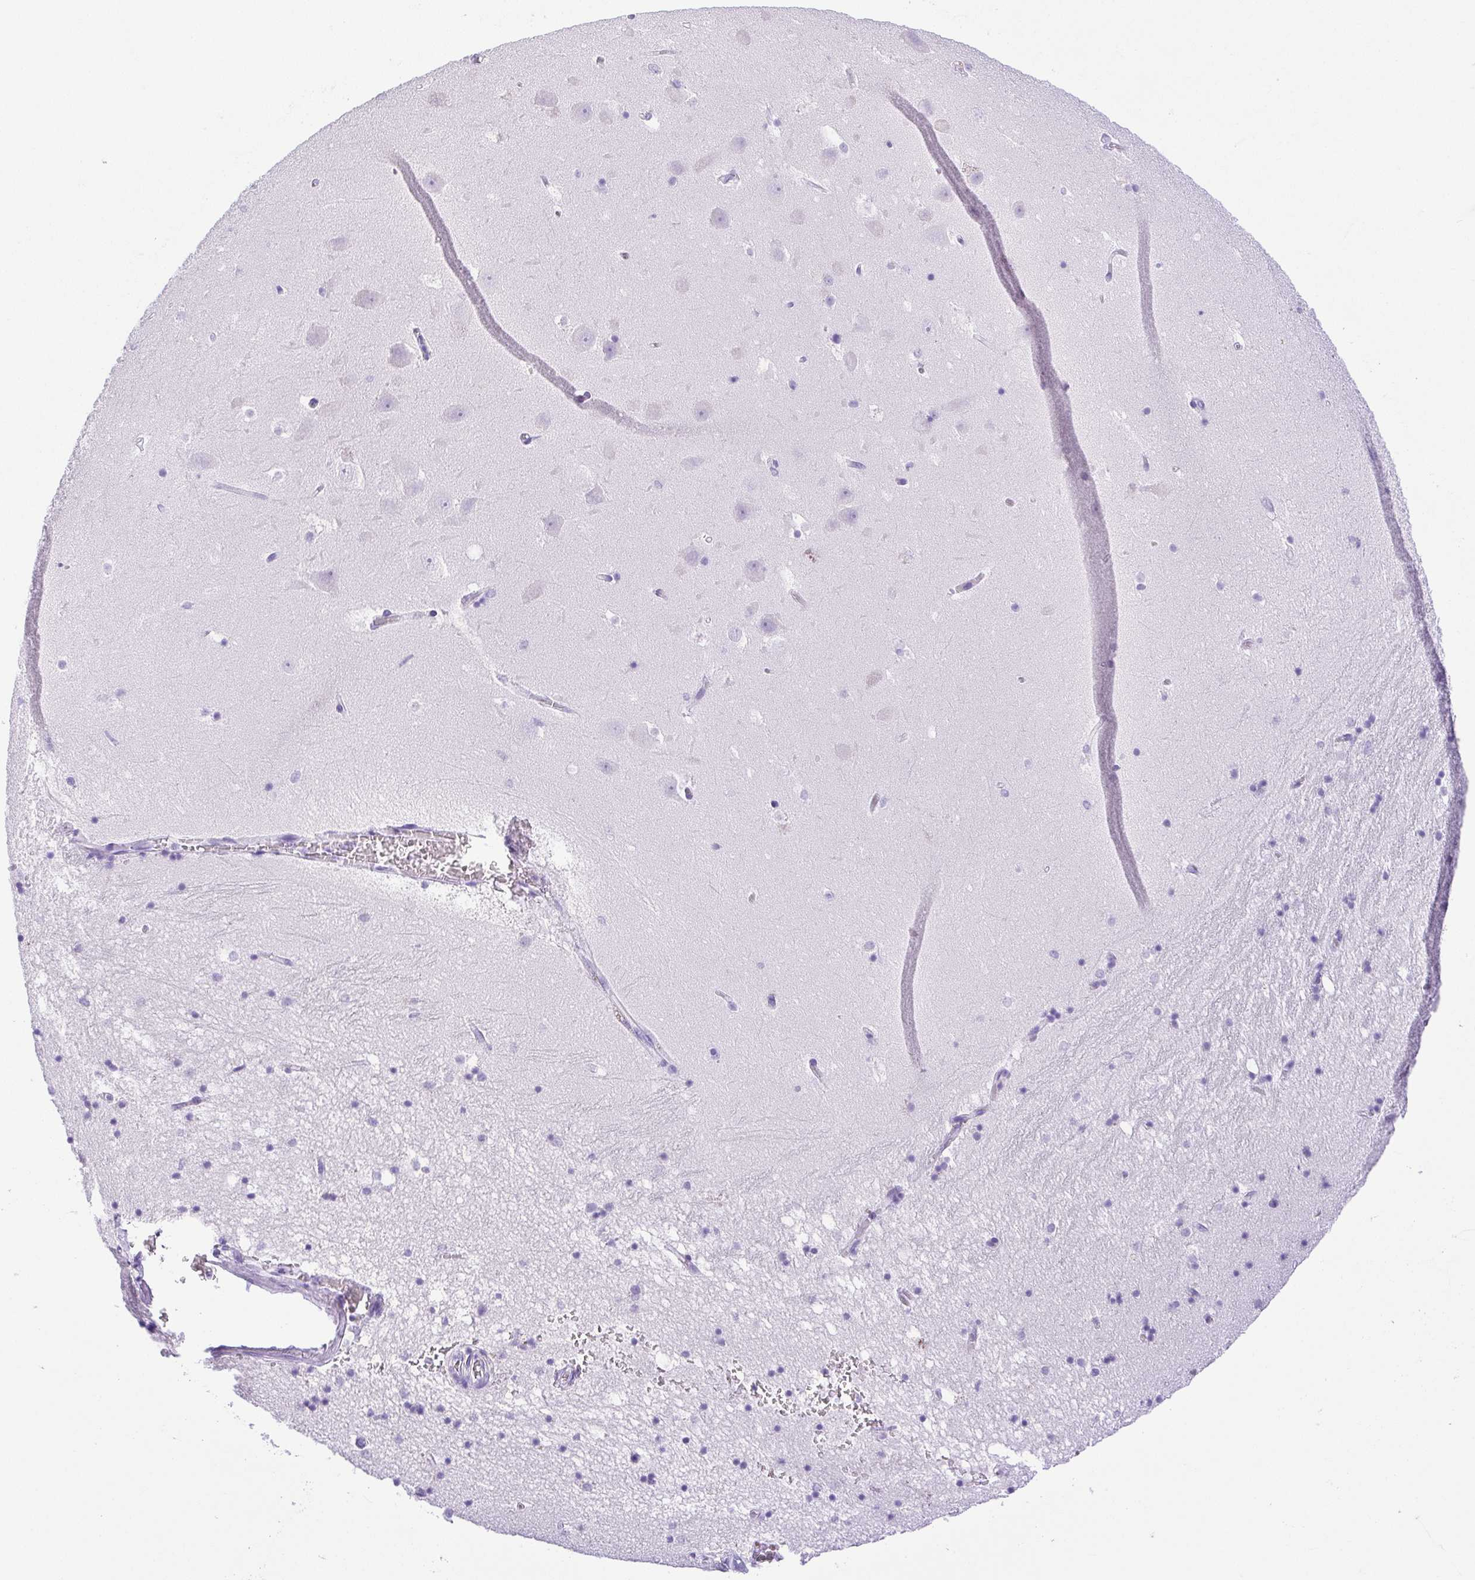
{"staining": {"intensity": "negative", "quantity": "none", "location": "none"}, "tissue": "hippocampus", "cell_type": "Glial cells", "image_type": "normal", "snomed": [{"axis": "morphology", "description": "Normal tissue, NOS"}, {"axis": "topography", "description": "Hippocampus"}], "caption": "Immunohistochemistry (IHC) image of benign hippocampus: hippocampus stained with DAB exhibits no significant protein expression in glial cells.", "gene": "CDSN", "patient": {"sex": "male", "age": 58}}